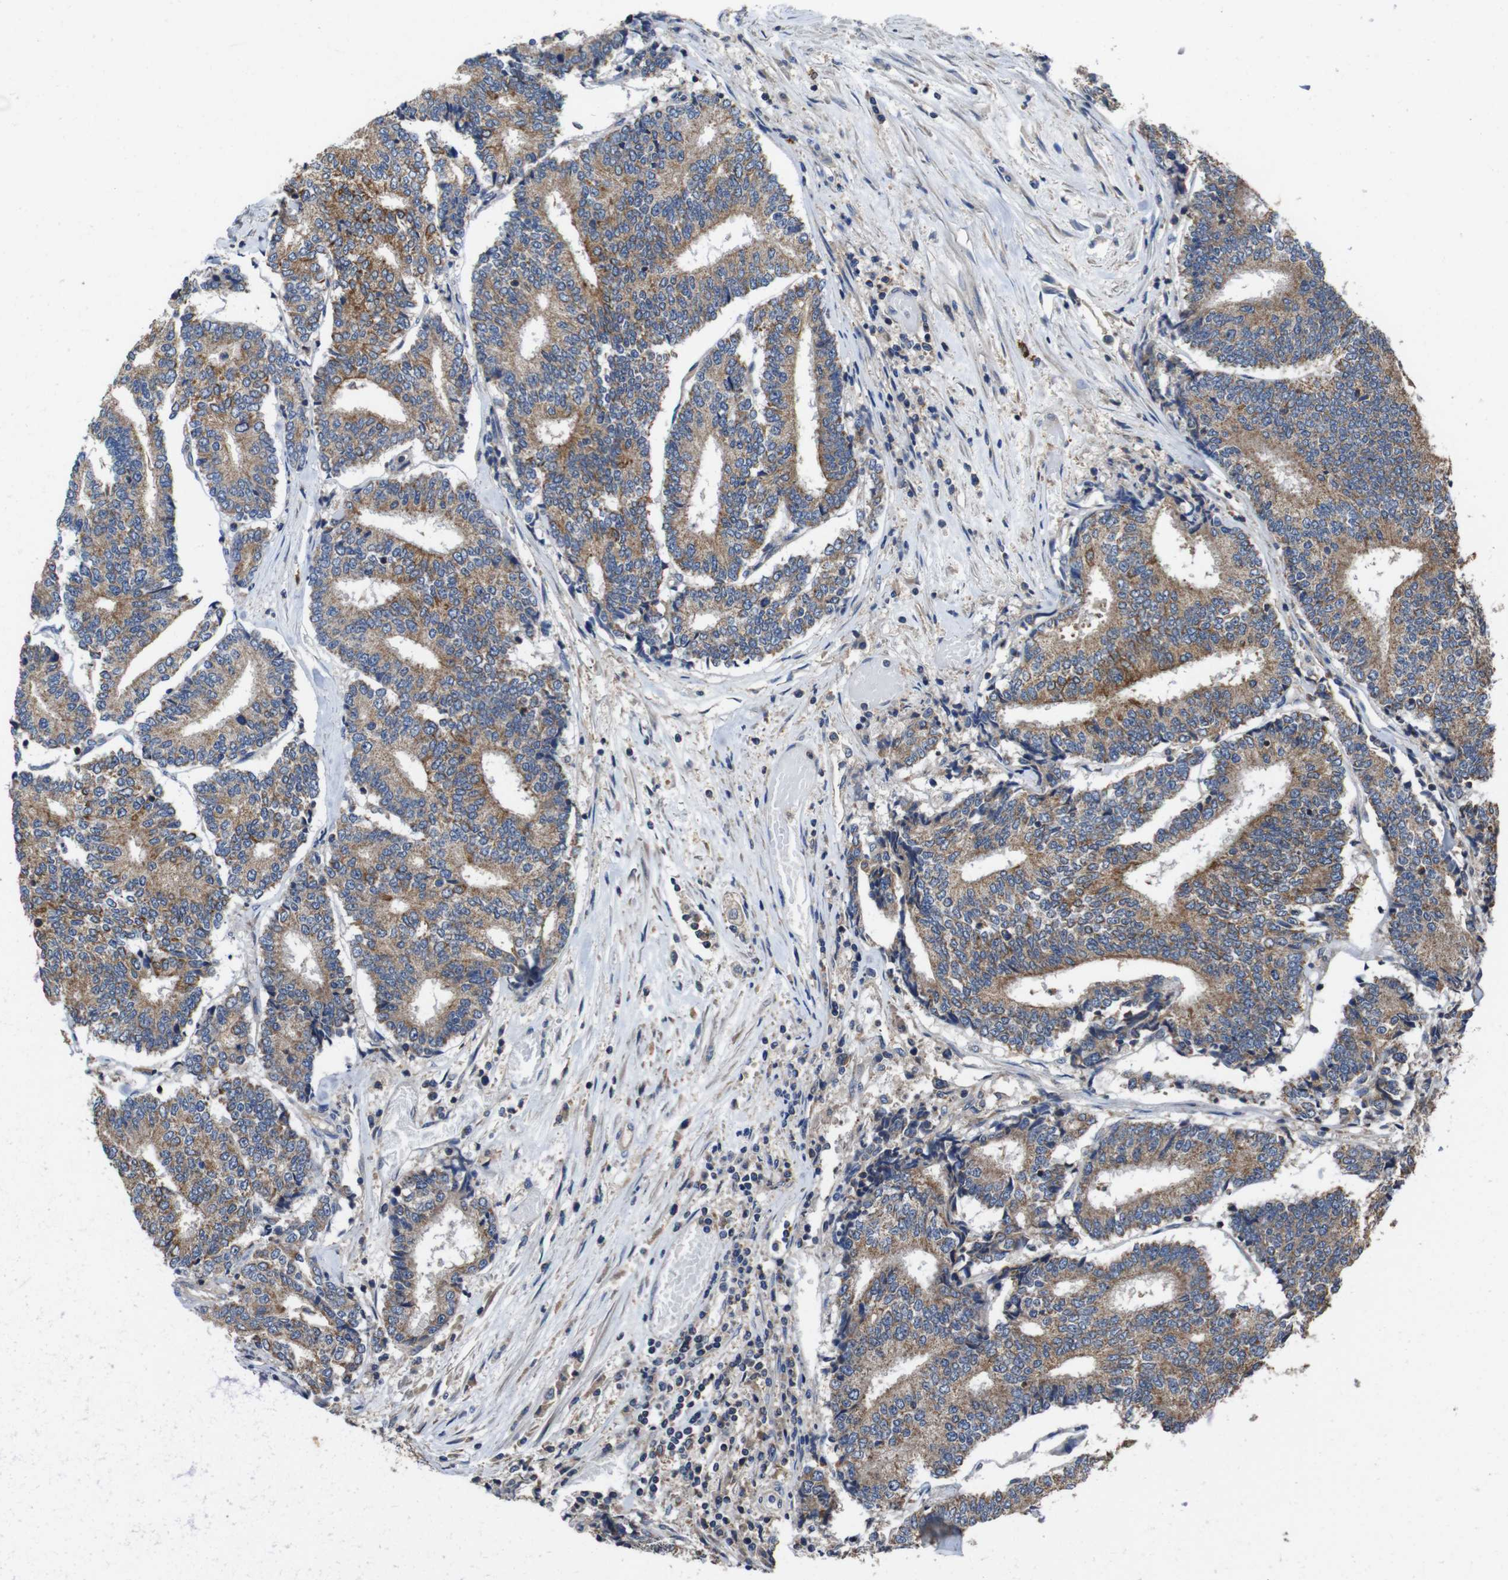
{"staining": {"intensity": "moderate", "quantity": ">75%", "location": "cytoplasmic/membranous"}, "tissue": "prostate cancer", "cell_type": "Tumor cells", "image_type": "cancer", "snomed": [{"axis": "morphology", "description": "Normal tissue, NOS"}, {"axis": "morphology", "description": "Adenocarcinoma, High grade"}, {"axis": "topography", "description": "Prostate"}, {"axis": "topography", "description": "Seminal veicle"}], "caption": "Prostate cancer stained with DAB IHC reveals medium levels of moderate cytoplasmic/membranous staining in approximately >75% of tumor cells.", "gene": "GLIPR1", "patient": {"sex": "male", "age": 55}}